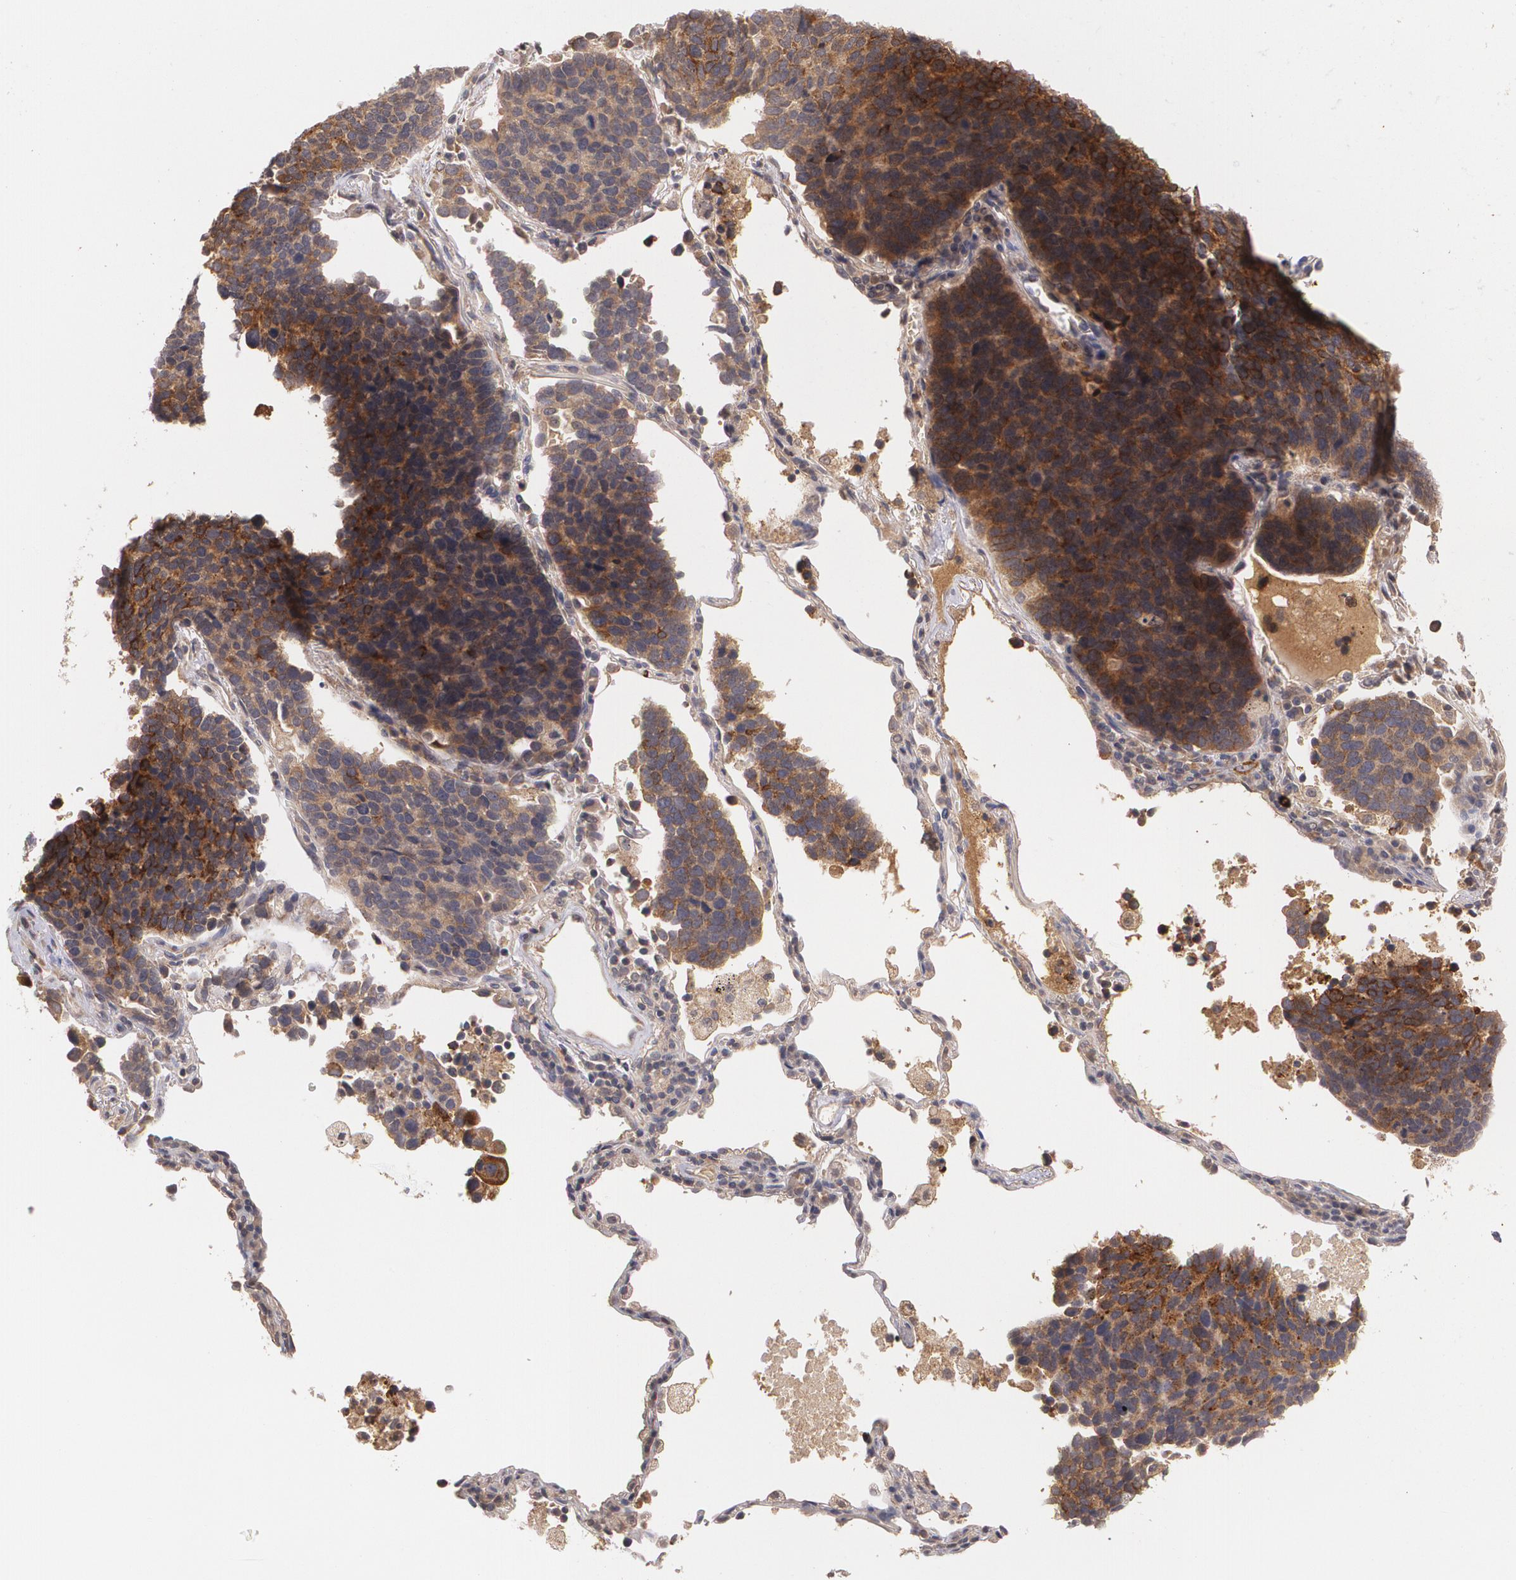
{"staining": {"intensity": "moderate", "quantity": "25%-75%", "location": "cytoplasmic/membranous"}, "tissue": "lung cancer", "cell_type": "Tumor cells", "image_type": "cancer", "snomed": [{"axis": "morphology", "description": "Neoplasm, malignant, NOS"}, {"axis": "topography", "description": "Lung"}], "caption": "Tumor cells exhibit moderate cytoplasmic/membranous positivity in about 25%-75% of cells in malignant neoplasm (lung).", "gene": "IFNGR2", "patient": {"sex": "female", "age": 75}}